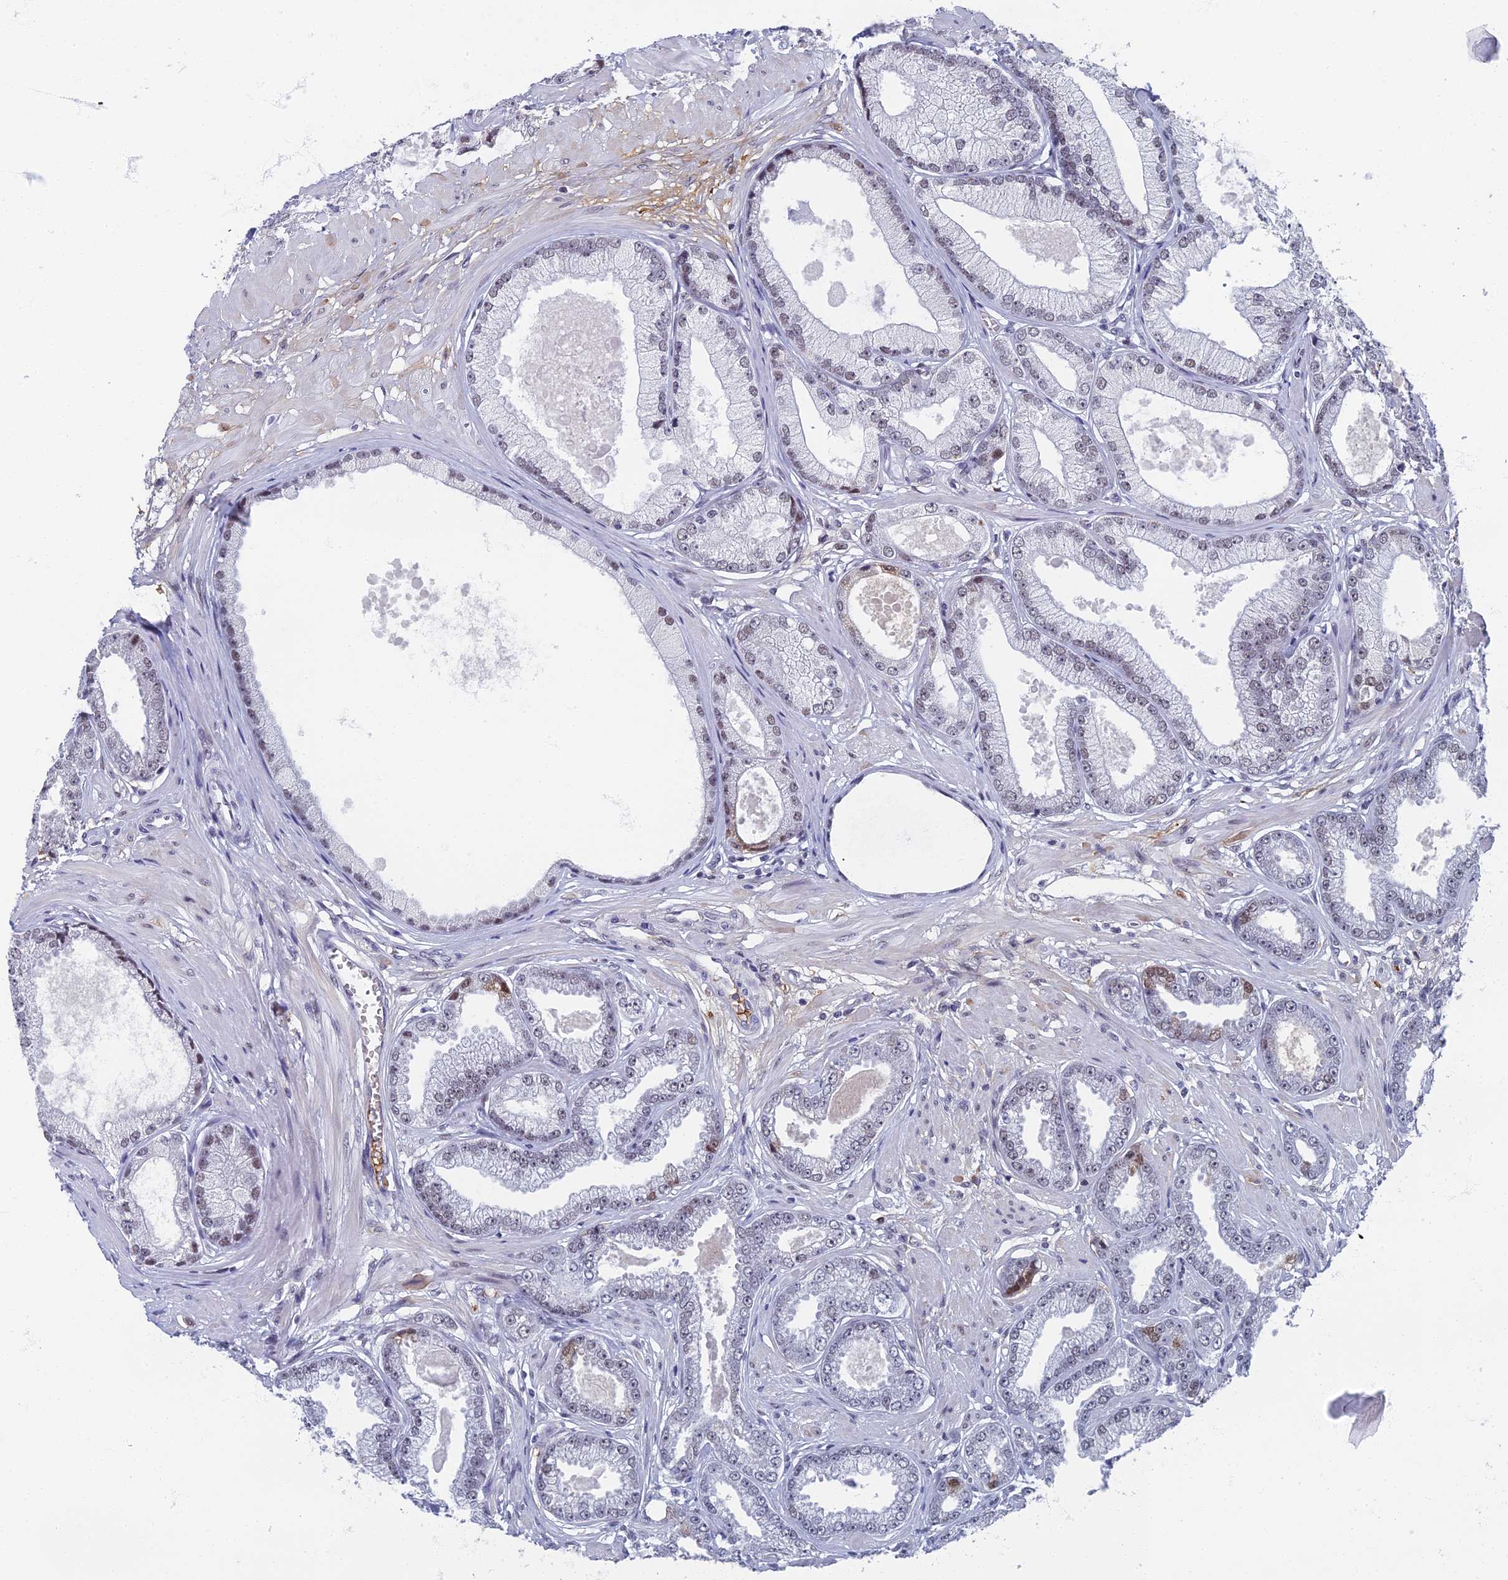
{"staining": {"intensity": "weak", "quantity": "<25%", "location": "nuclear"}, "tissue": "prostate cancer", "cell_type": "Tumor cells", "image_type": "cancer", "snomed": [{"axis": "morphology", "description": "Adenocarcinoma, Low grade"}, {"axis": "topography", "description": "Prostate"}], "caption": "A photomicrograph of prostate cancer stained for a protein shows no brown staining in tumor cells.", "gene": "TAF13", "patient": {"sex": "male", "age": 64}}